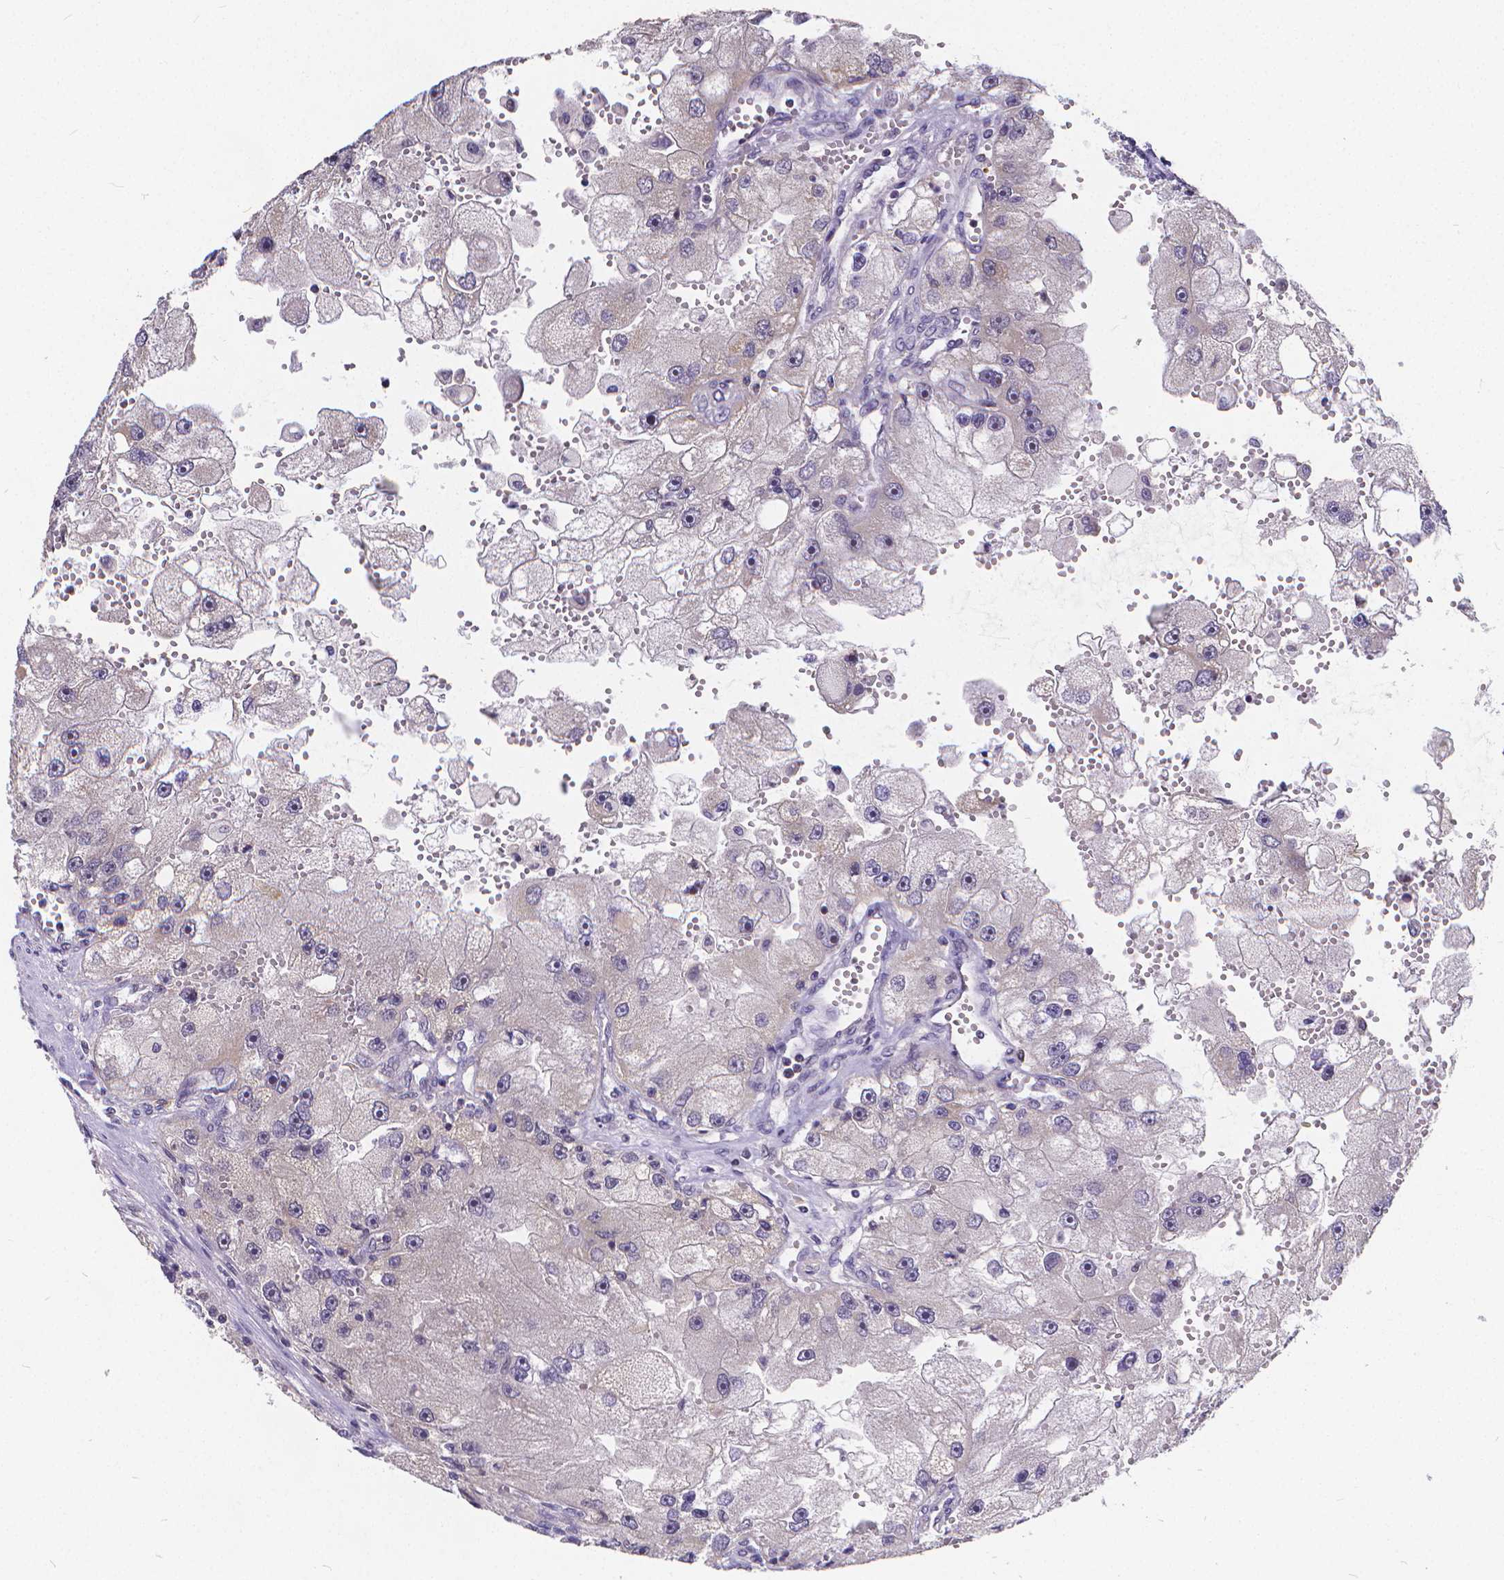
{"staining": {"intensity": "negative", "quantity": "none", "location": "none"}, "tissue": "renal cancer", "cell_type": "Tumor cells", "image_type": "cancer", "snomed": [{"axis": "morphology", "description": "Adenocarcinoma, NOS"}, {"axis": "topography", "description": "Kidney"}], "caption": "A photomicrograph of adenocarcinoma (renal) stained for a protein reveals no brown staining in tumor cells. (DAB immunohistochemistry visualized using brightfield microscopy, high magnification).", "gene": "GLRB", "patient": {"sex": "male", "age": 63}}